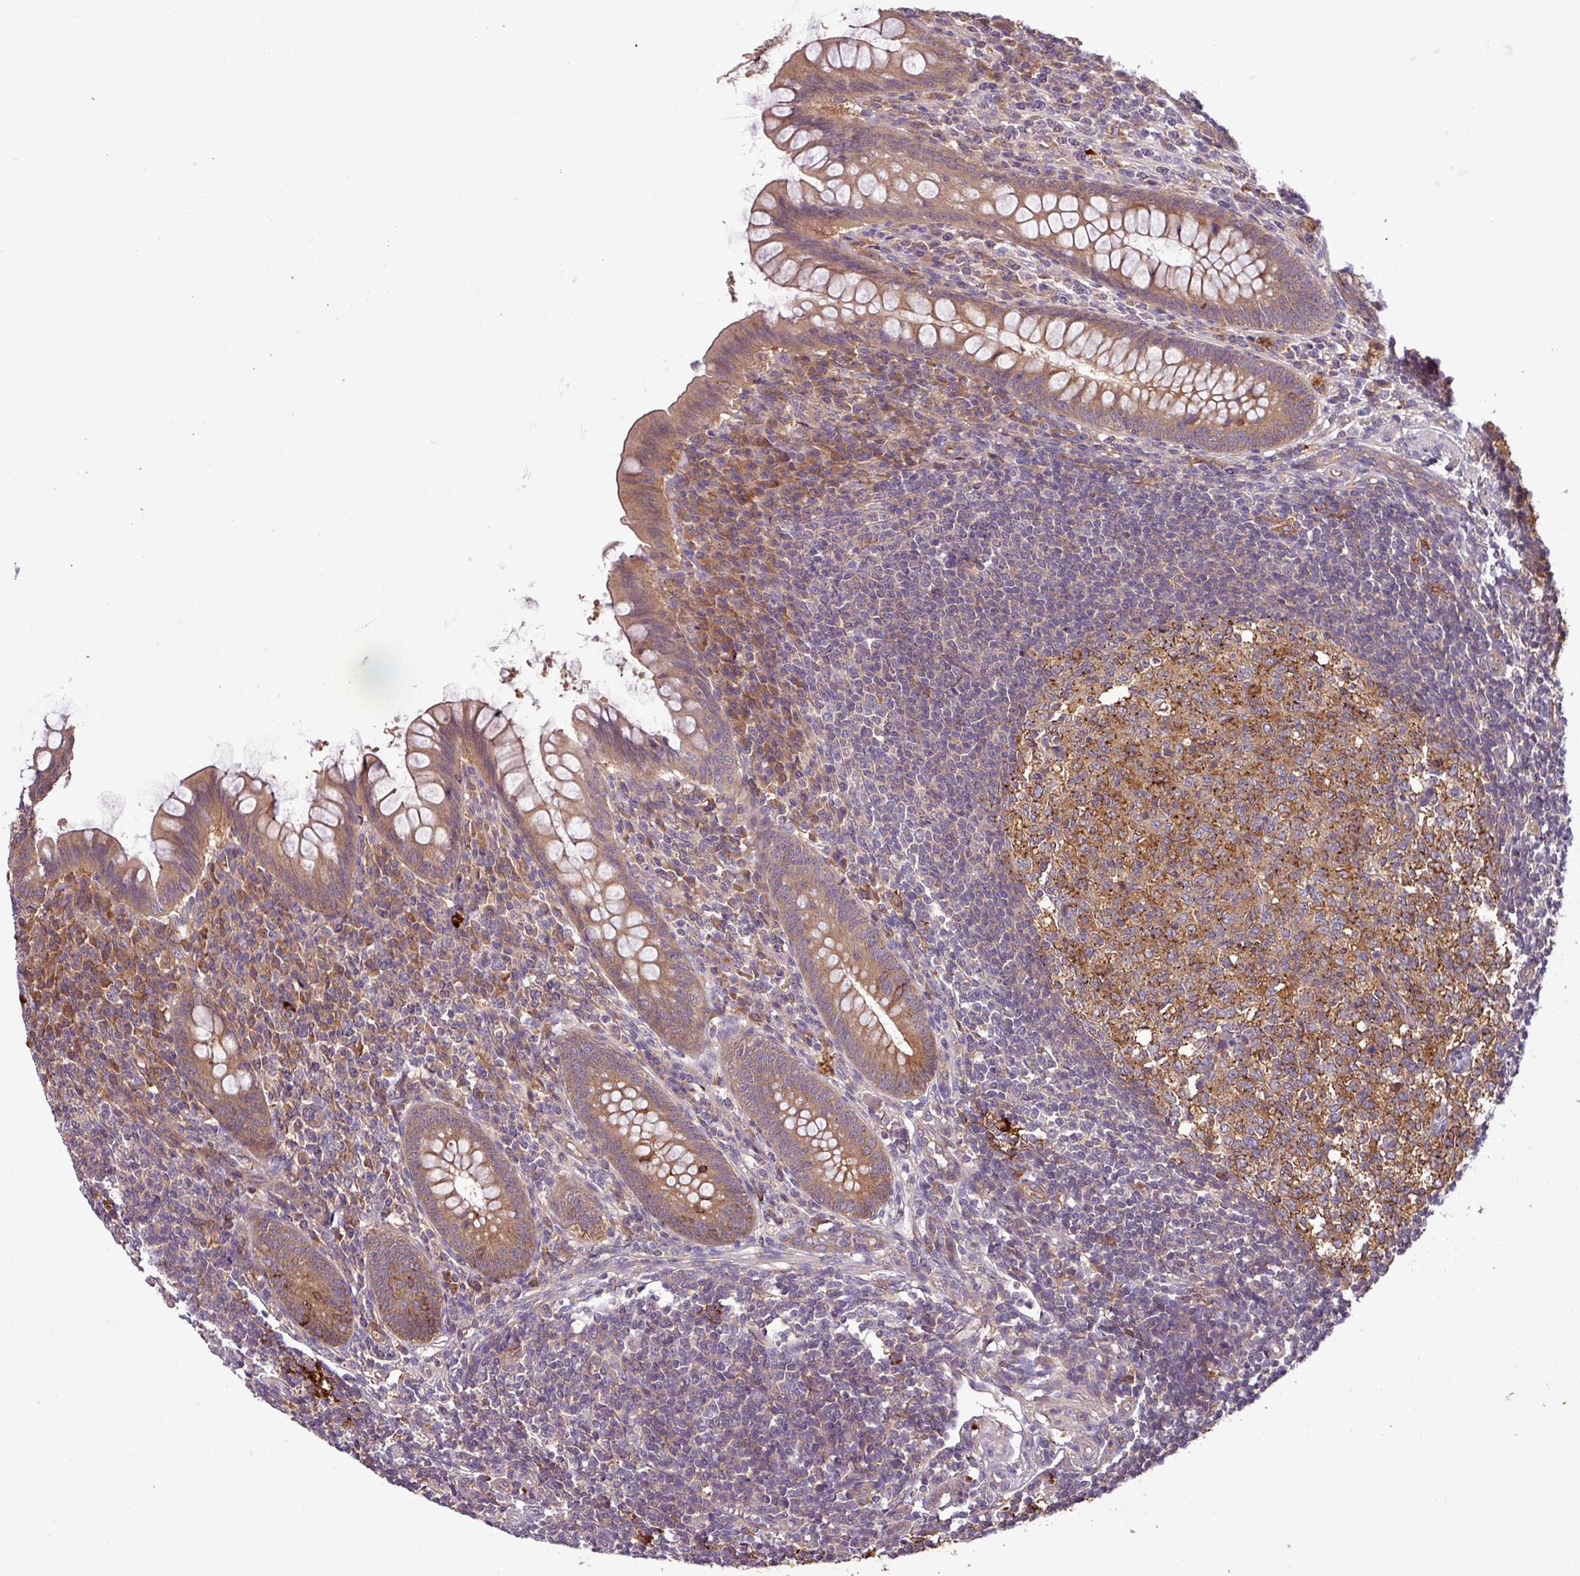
{"staining": {"intensity": "moderate", "quantity": ">75%", "location": "cytoplasmic/membranous"}, "tissue": "appendix", "cell_type": "Glandular cells", "image_type": "normal", "snomed": [{"axis": "morphology", "description": "Normal tissue, NOS"}, {"axis": "topography", "description": "Appendix"}], "caption": "Immunohistochemical staining of unremarkable appendix reveals >75% levels of moderate cytoplasmic/membranous protein positivity in approximately >75% of glandular cells.", "gene": "SIRPB2", "patient": {"sex": "female", "age": 33}}